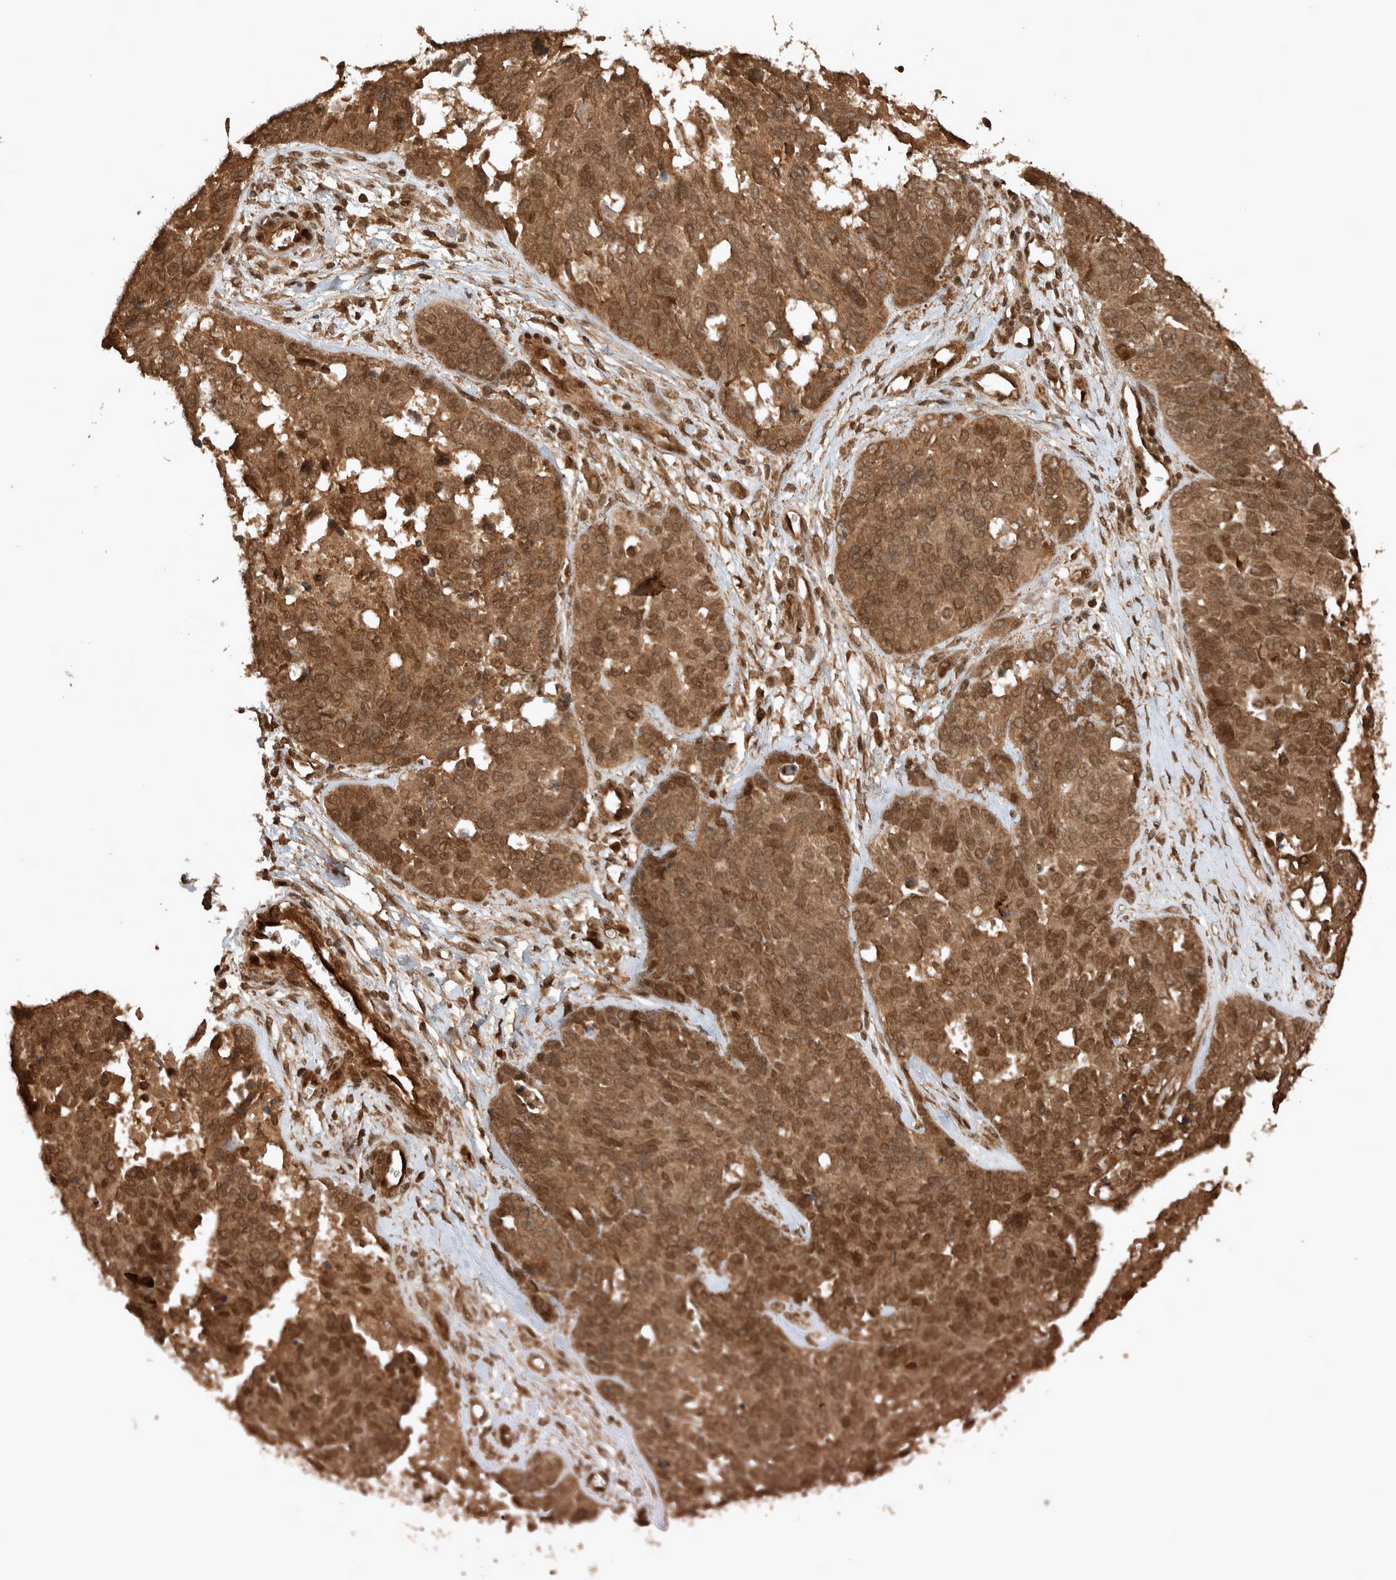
{"staining": {"intensity": "moderate", "quantity": ">75%", "location": "cytoplasmic/membranous,nuclear"}, "tissue": "ovarian cancer", "cell_type": "Tumor cells", "image_type": "cancer", "snomed": [{"axis": "morphology", "description": "Cystadenocarcinoma, serous, NOS"}, {"axis": "topography", "description": "Ovary"}], "caption": "Immunohistochemical staining of serous cystadenocarcinoma (ovarian) displays moderate cytoplasmic/membranous and nuclear protein staining in approximately >75% of tumor cells. The protein is shown in brown color, while the nuclei are stained blue.", "gene": "CNTROB", "patient": {"sex": "female", "age": 44}}